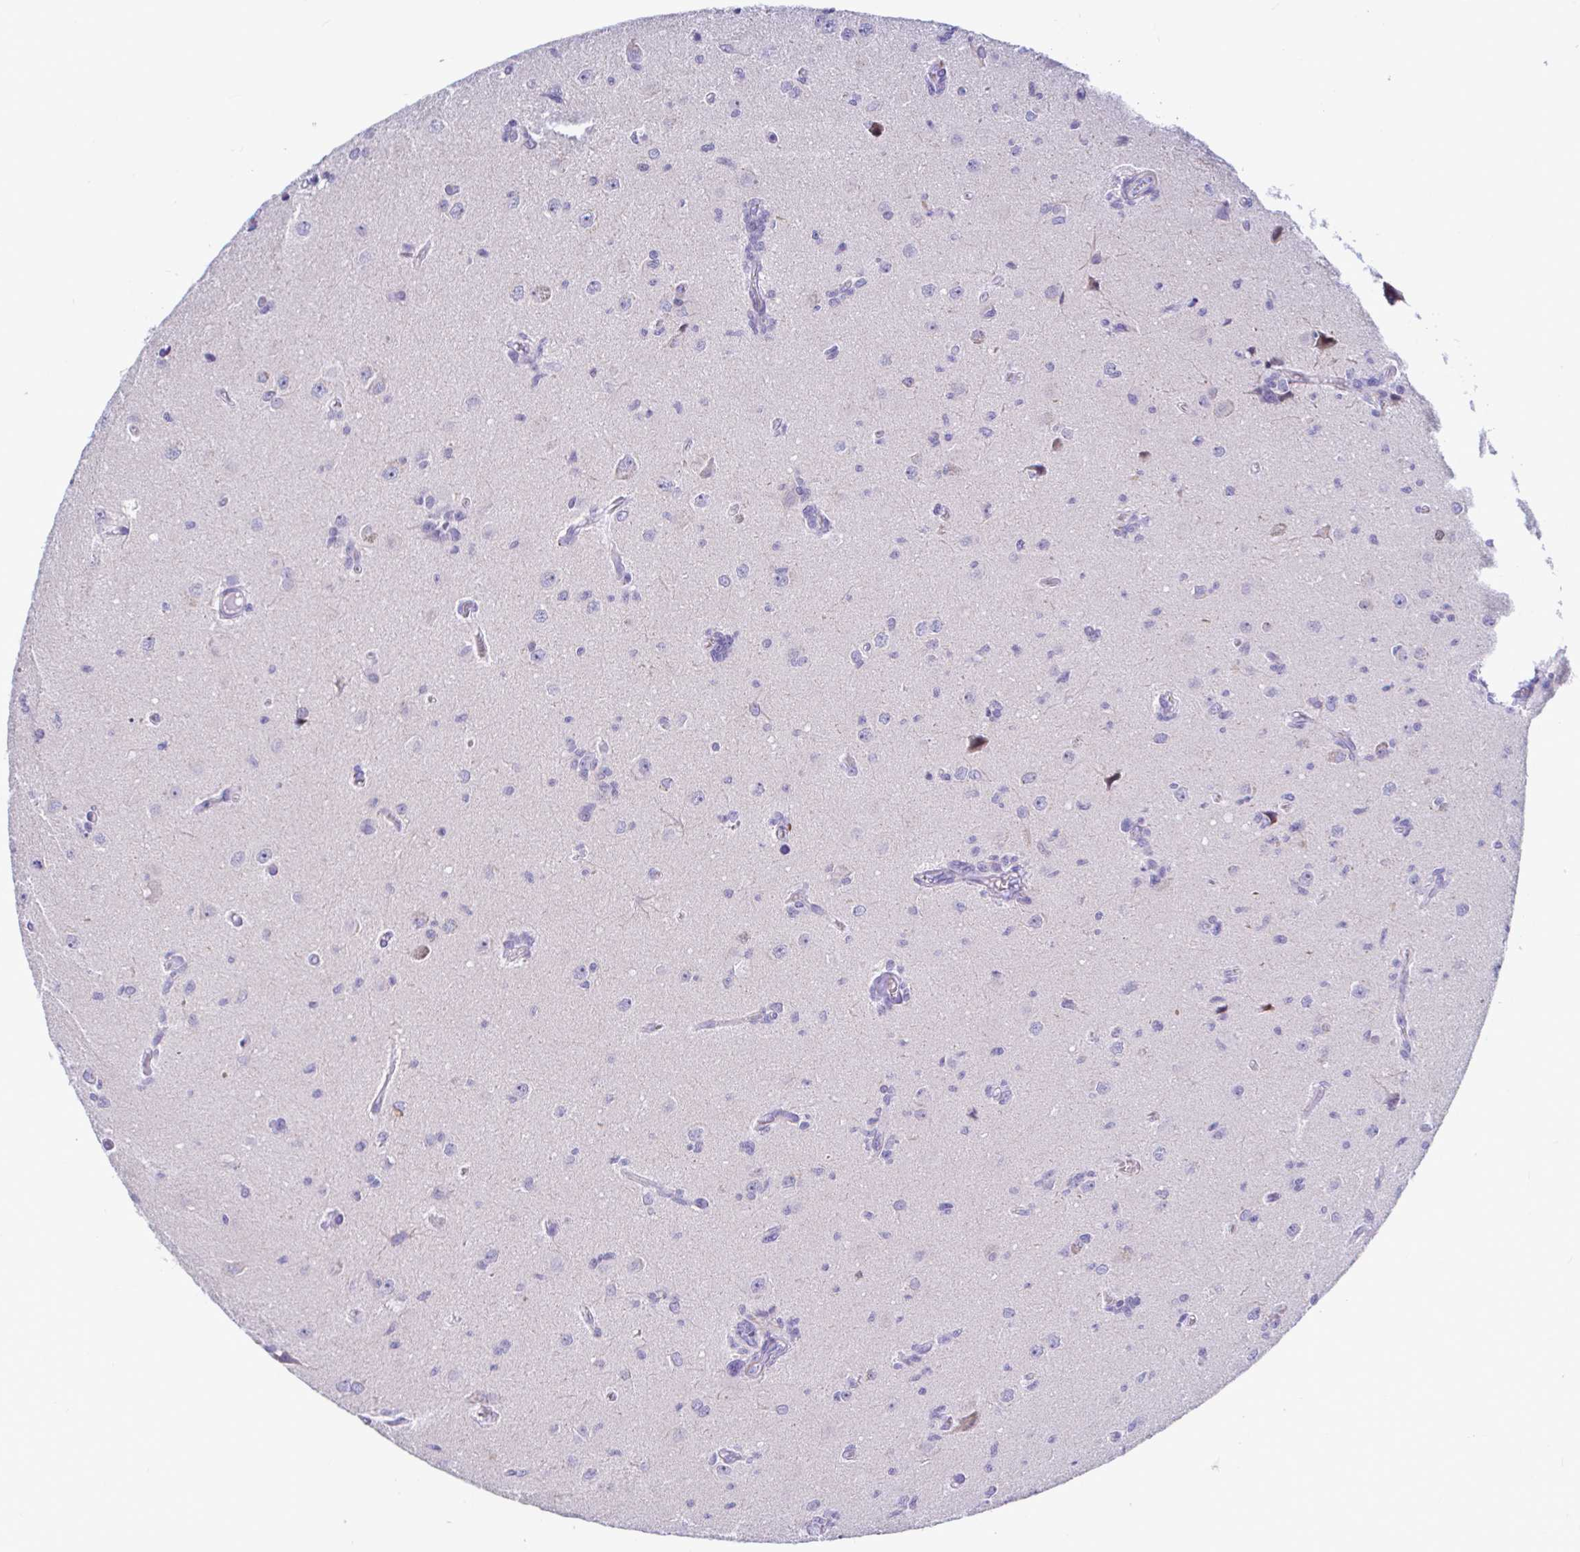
{"staining": {"intensity": "negative", "quantity": "none", "location": "none"}, "tissue": "glioma", "cell_type": "Tumor cells", "image_type": "cancer", "snomed": [{"axis": "morphology", "description": "Glioma, malignant, High grade"}, {"axis": "topography", "description": "Brain"}], "caption": "Tumor cells show no significant positivity in malignant glioma (high-grade).", "gene": "NBPF3", "patient": {"sex": "male", "age": 67}}